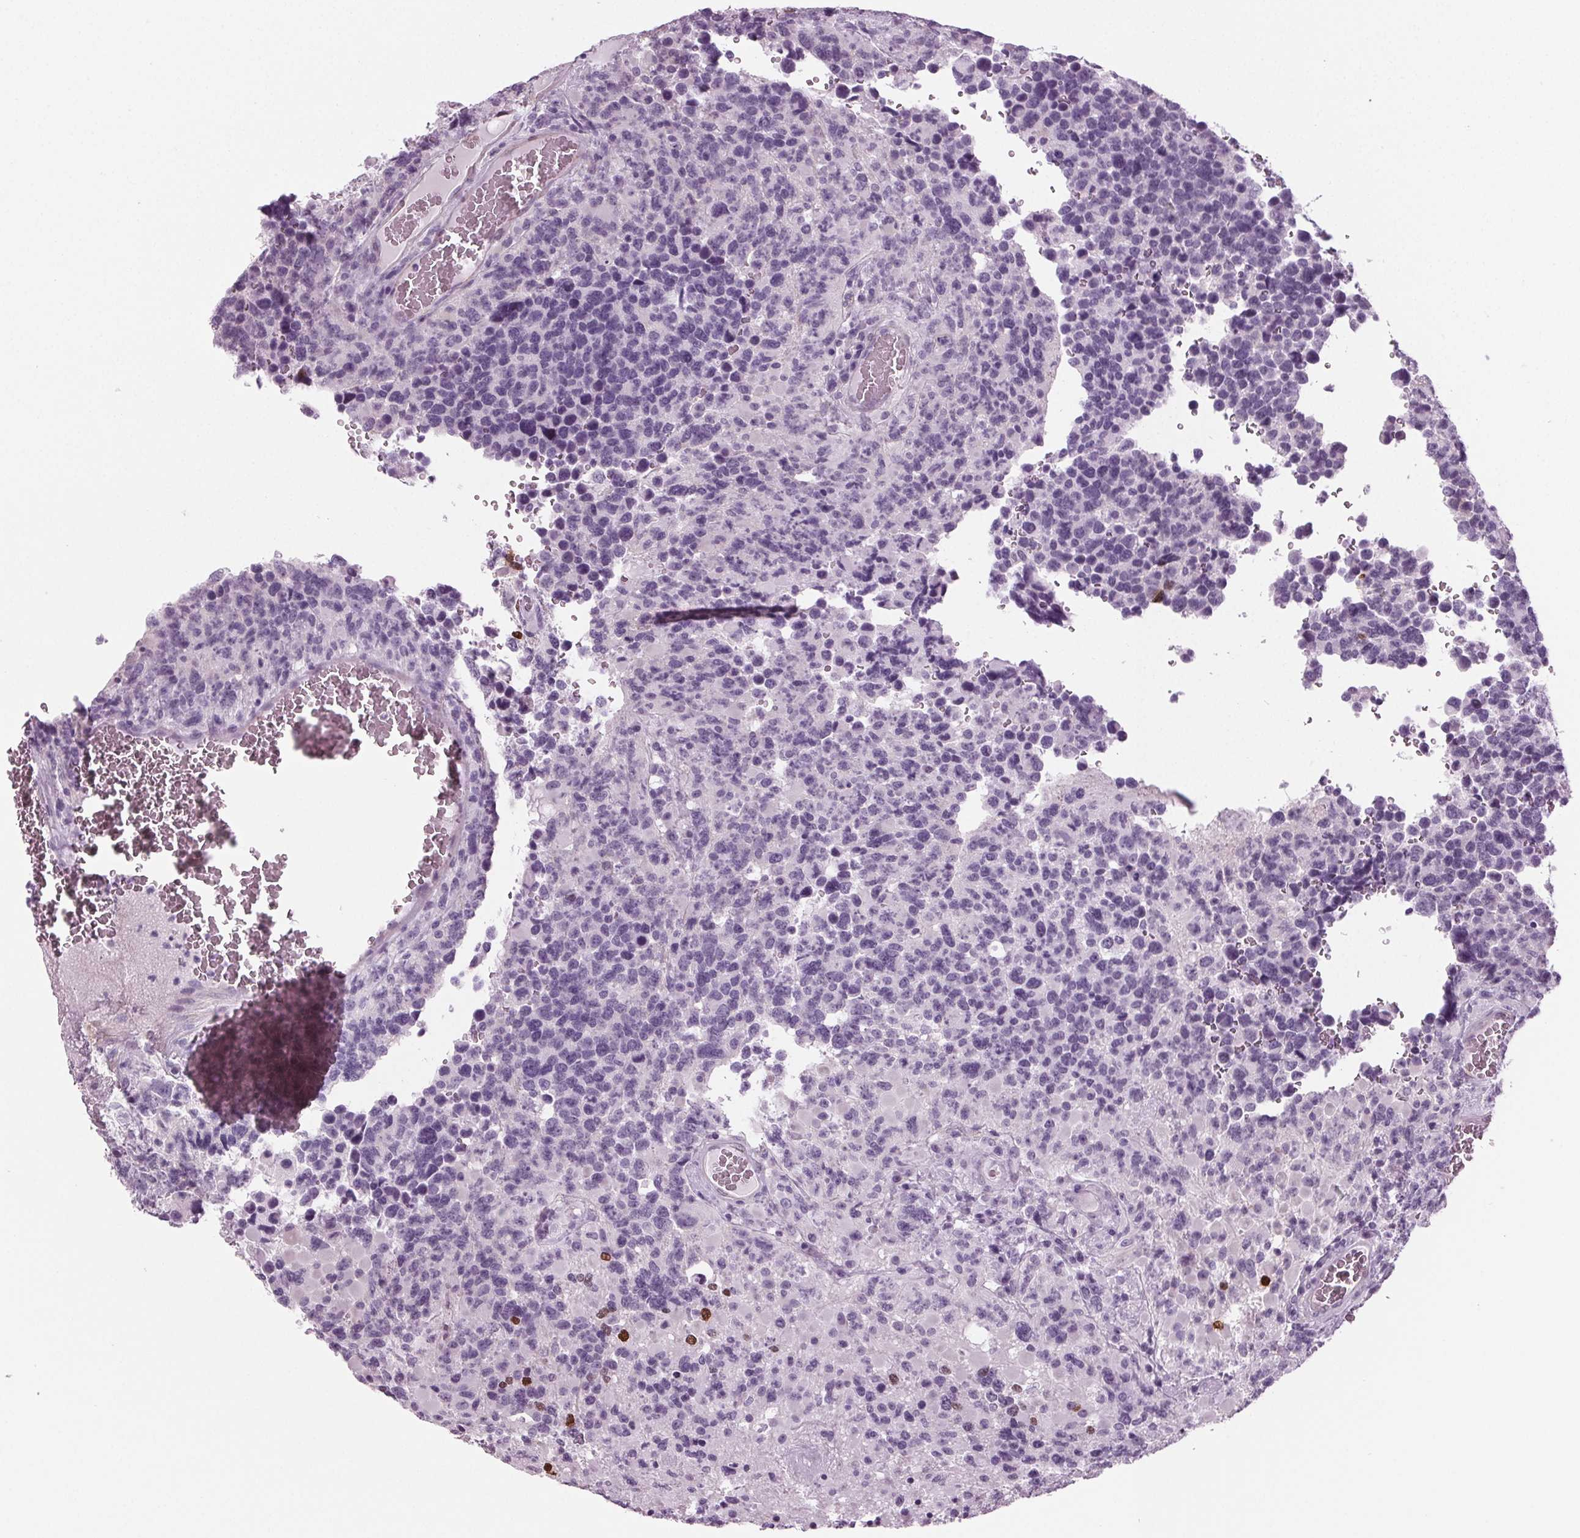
{"staining": {"intensity": "negative", "quantity": "none", "location": "none"}, "tissue": "glioma", "cell_type": "Tumor cells", "image_type": "cancer", "snomed": [{"axis": "morphology", "description": "Glioma, malignant, High grade"}, {"axis": "topography", "description": "Brain"}], "caption": "IHC micrograph of human high-grade glioma (malignant) stained for a protein (brown), which displays no expression in tumor cells.", "gene": "BHLHE22", "patient": {"sex": "female", "age": 40}}